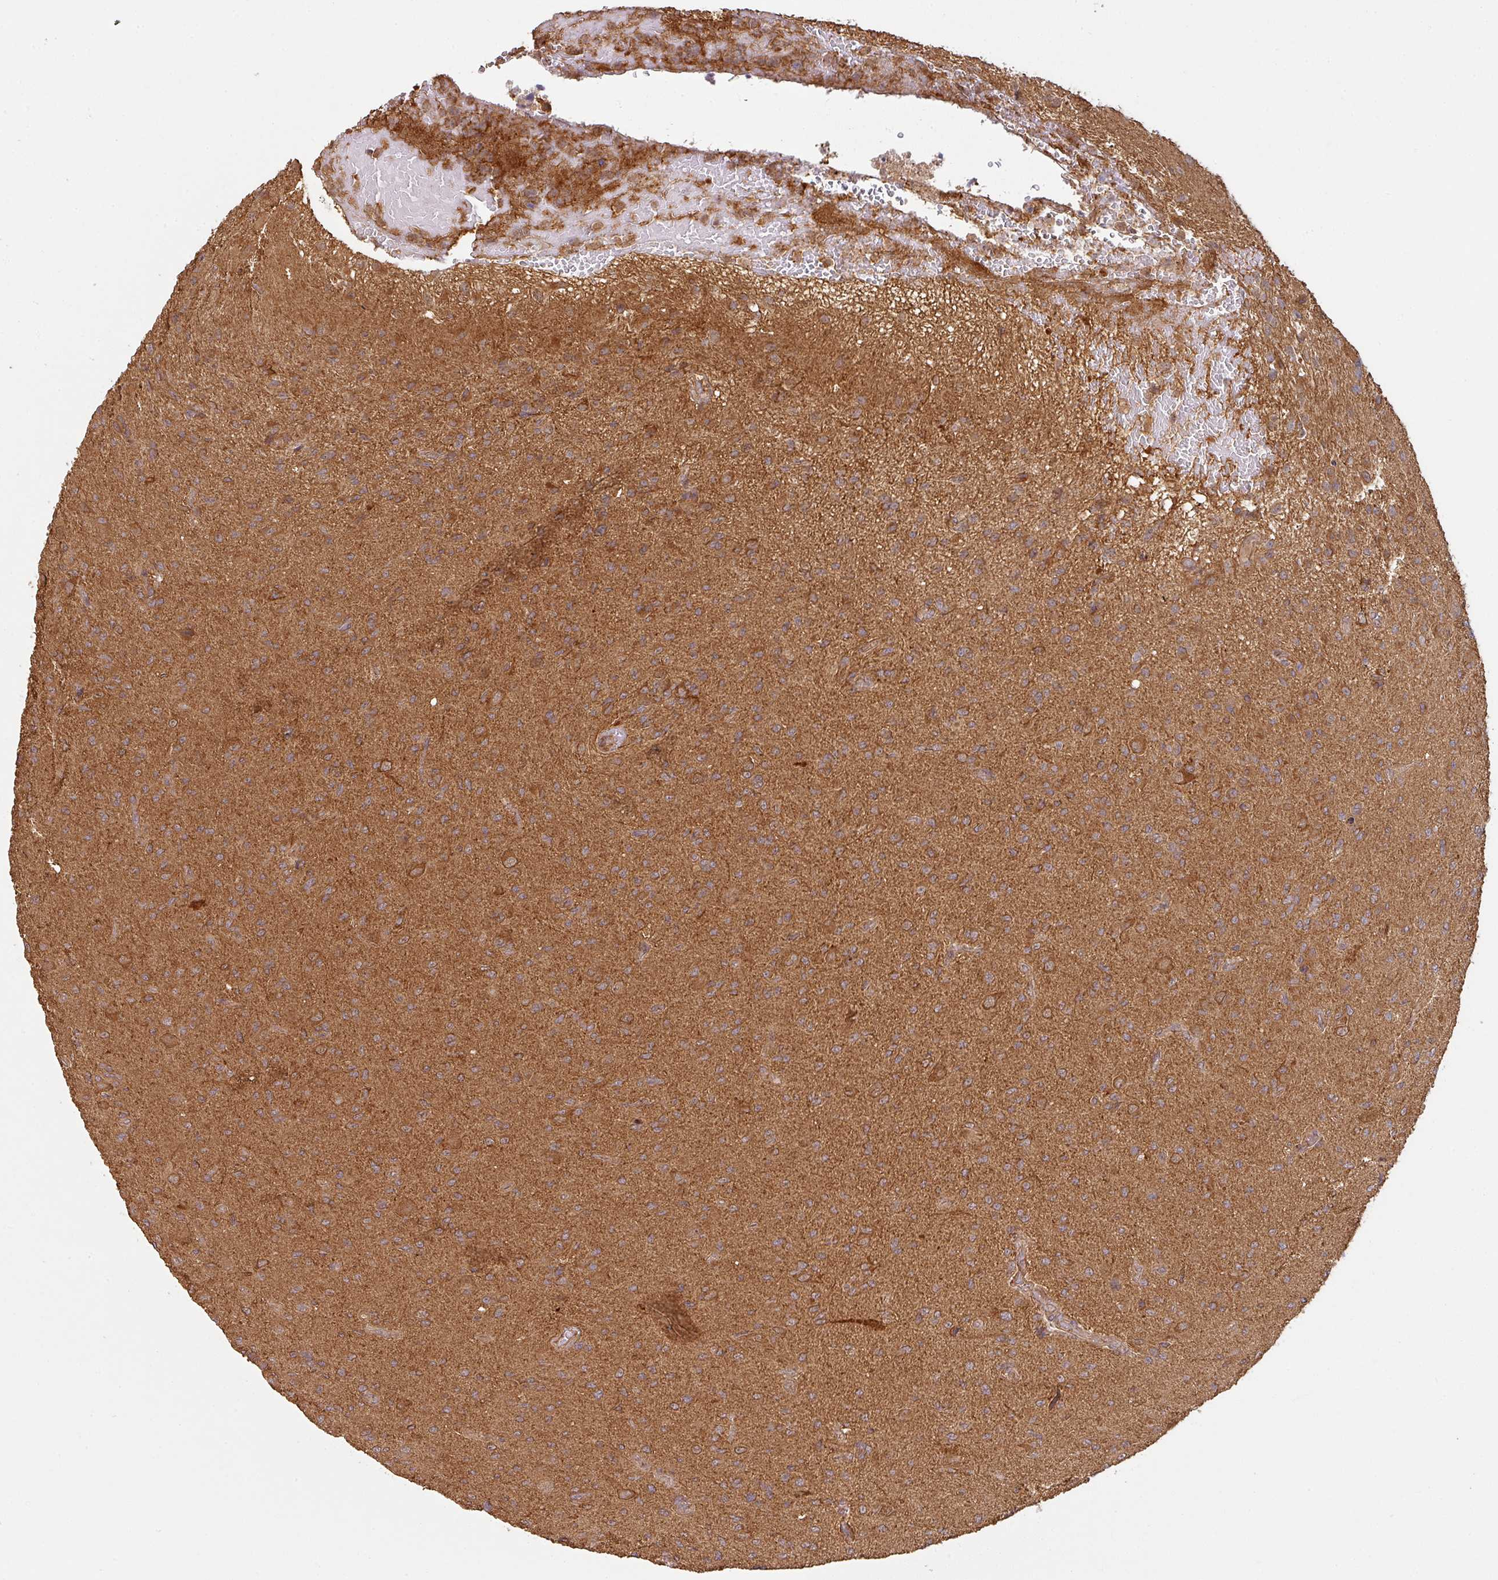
{"staining": {"intensity": "strong", "quantity": ">75%", "location": "cytoplasmic/membranous"}, "tissue": "glioma", "cell_type": "Tumor cells", "image_type": "cancer", "snomed": [{"axis": "morphology", "description": "Glioma, malignant, High grade"}, {"axis": "topography", "description": "Brain"}], "caption": "A high amount of strong cytoplasmic/membranous expression is identified in about >75% of tumor cells in high-grade glioma (malignant) tissue.", "gene": "ZNF322", "patient": {"sex": "male", "age": 36}}